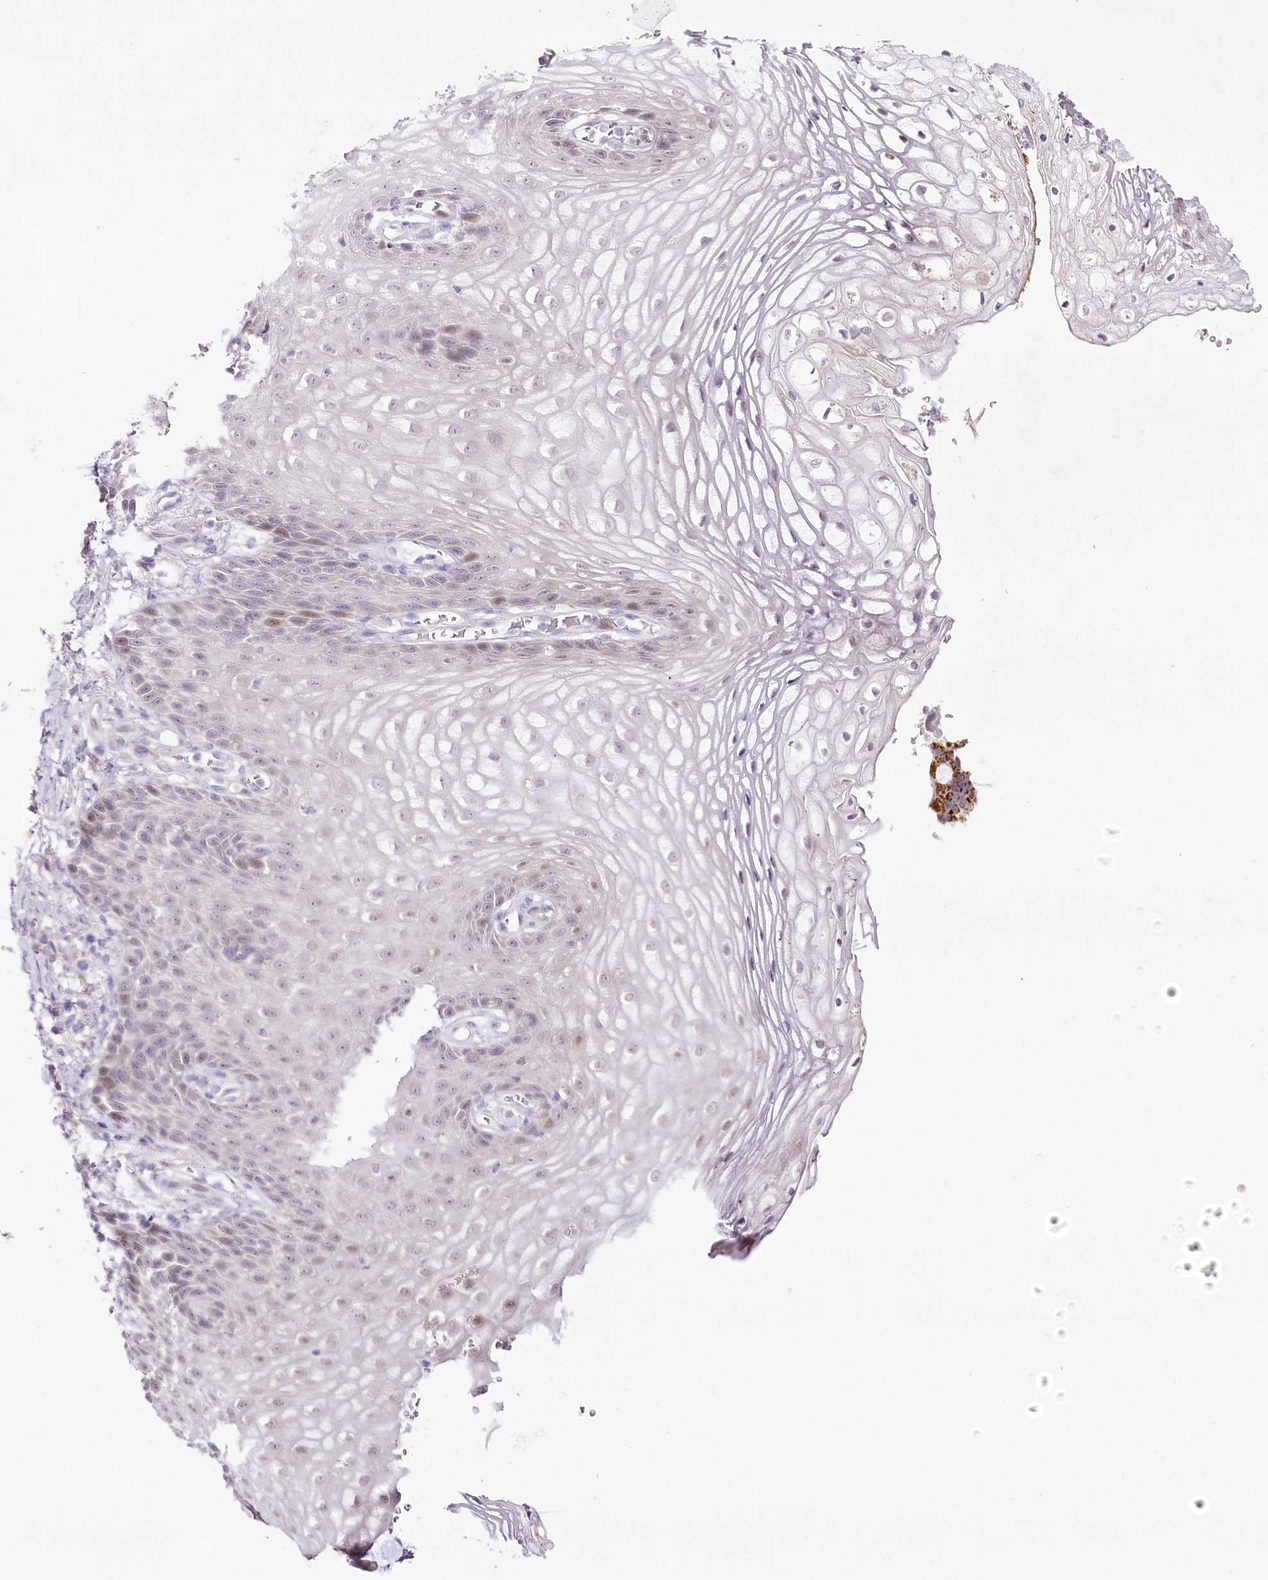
{"staining": {"intensity": "weak", "quantity": "<25%", "location": "nuclear"}, "tissue": "vagina", "cell_type": "Squamous epithelial cells", "image_type": "normal", "snomed": [{"axis": "morphology", "description": "Normal tissue, NOS"}, {"axis": "topography", "description": "Vagina"}], "caption": "Immunohistochemical staining of unremarkable human vagina demonstrates no significant expression in squamous epithelial cells. (DAB (3,3'-diaminobenzidine) immunohistochemistry visualized using brightfield microscopy, high magnification).", "gene": "CCDC30", "patient": {"sex": "female", "age": 60}}